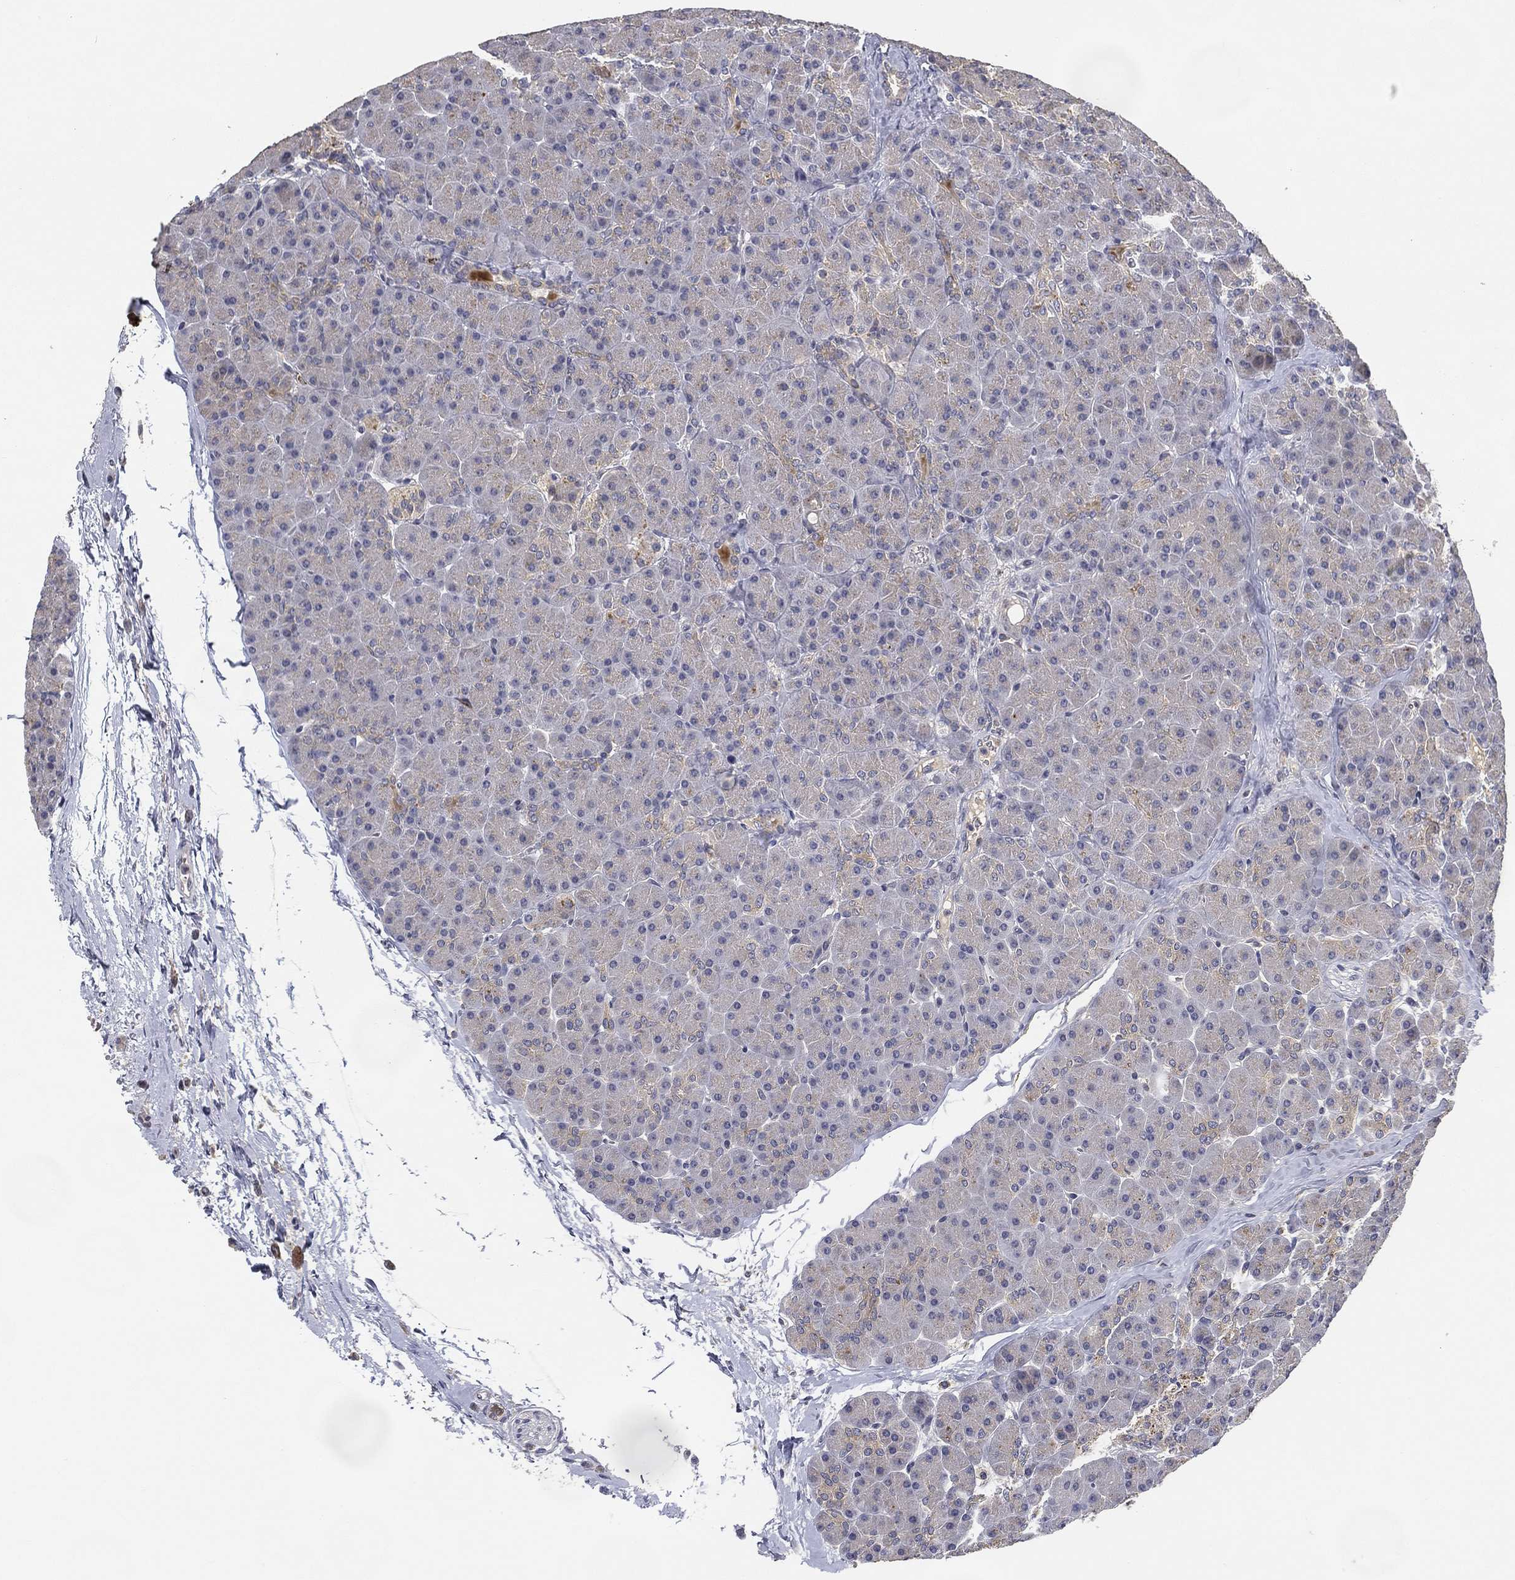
{"staining": {"intensity": "negative", "quantity": "none", "location": "none"}, "tissue": "pancreas", "cell_type": "Exocrine glandular cells", "image_type": "normal", "snomed": [{"axis": "morphology", "description": "Normal tissue, NOS"}, {"axis": "topography", "description": "Pancreas"}], "caption": "This is a micrograph of IHC staining of unremarkable pancreas, which shows no expression in exocrine glandular cells. (DAB IHC visualized using brightfield microscopy, high magnification).", "gene": "CFAP251", "patient": {"sex": "female", "age": 44}}